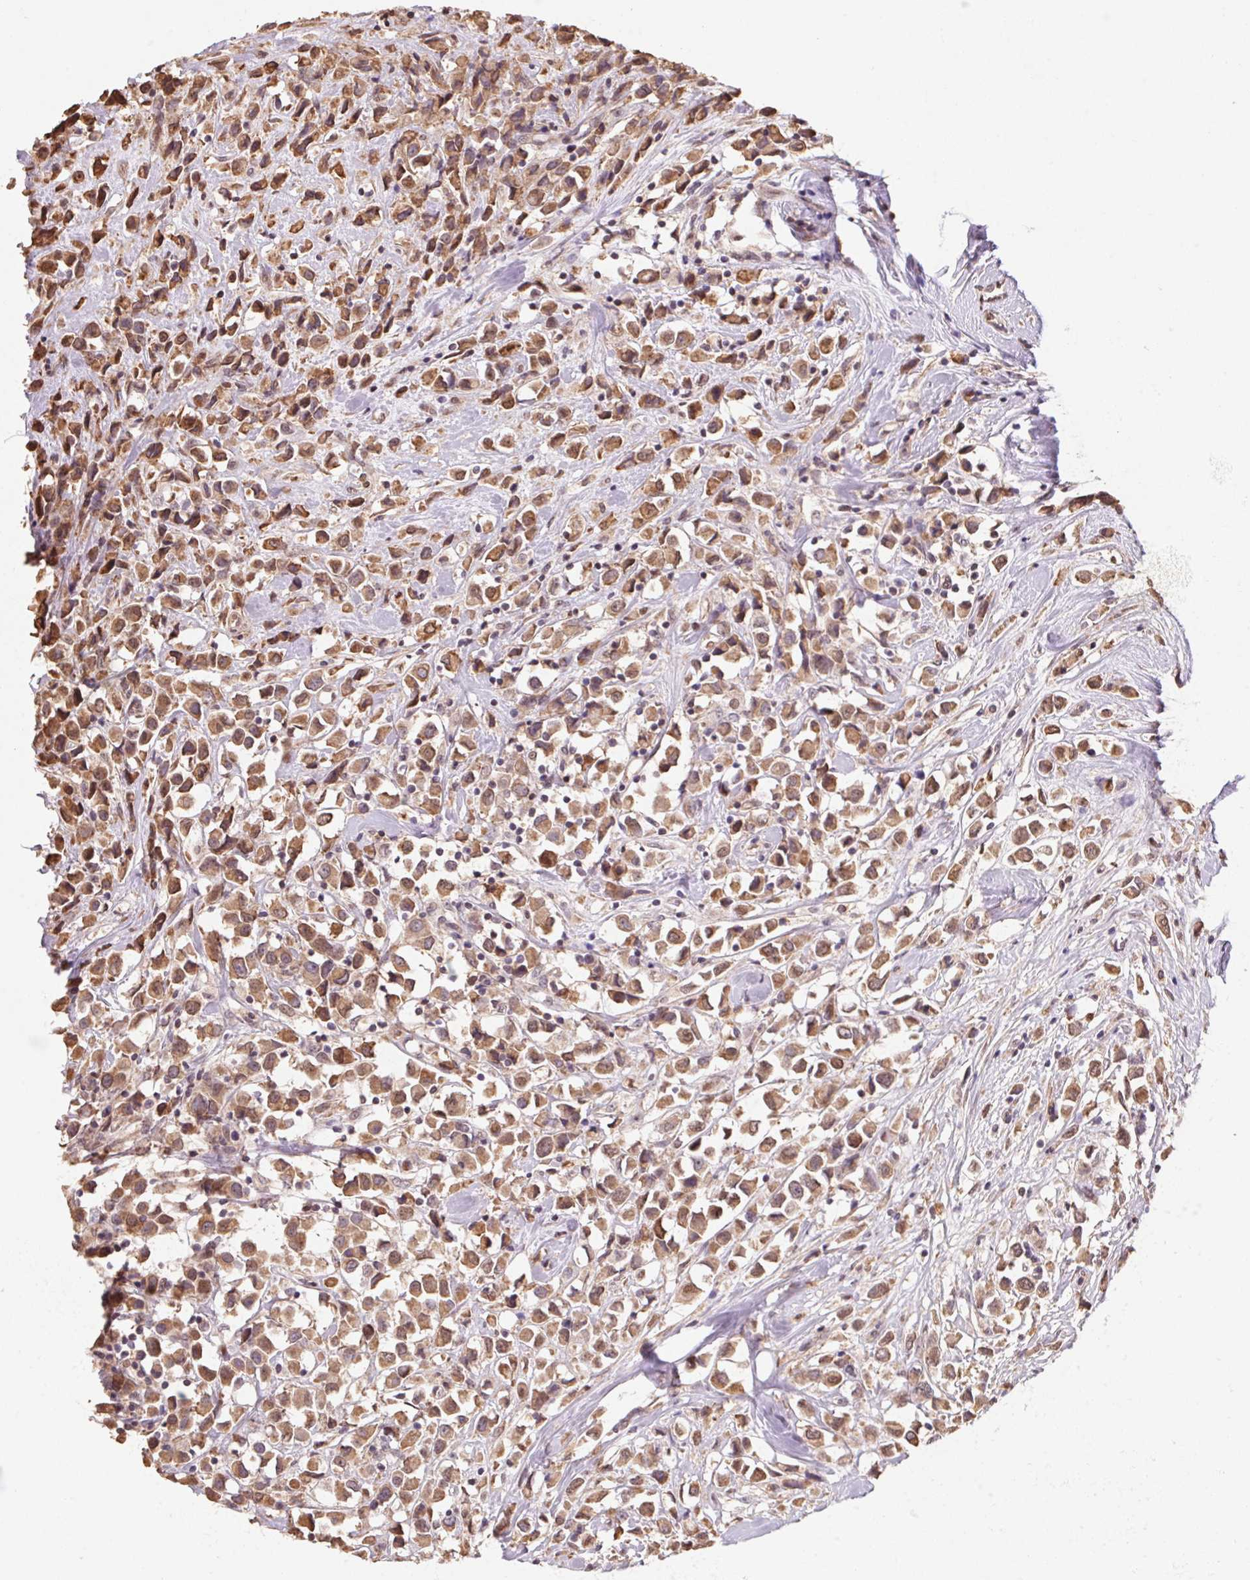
{"staining": {"intensity": "moderate", "quantity": ">75%", "location": "cytoplasmic/membranous,nuclear"}, "tissue": "breast cancer", "cell_type": "Tumor cells", "image_type": "cancer", "snomed": [{"axis": "morphology", "description": "Duct carcinoma"}, {"axis": "topography", "description": "Breast"}], "caption": "A micrograph of breast cancer (intraductal carcinoma) stained for a protein demonstrates moderate cytoplasmic/membranous and nuclear brown staining in tumor cells.", "gene": "CUTA", "patient": {"sex": "female", "age": 61}}